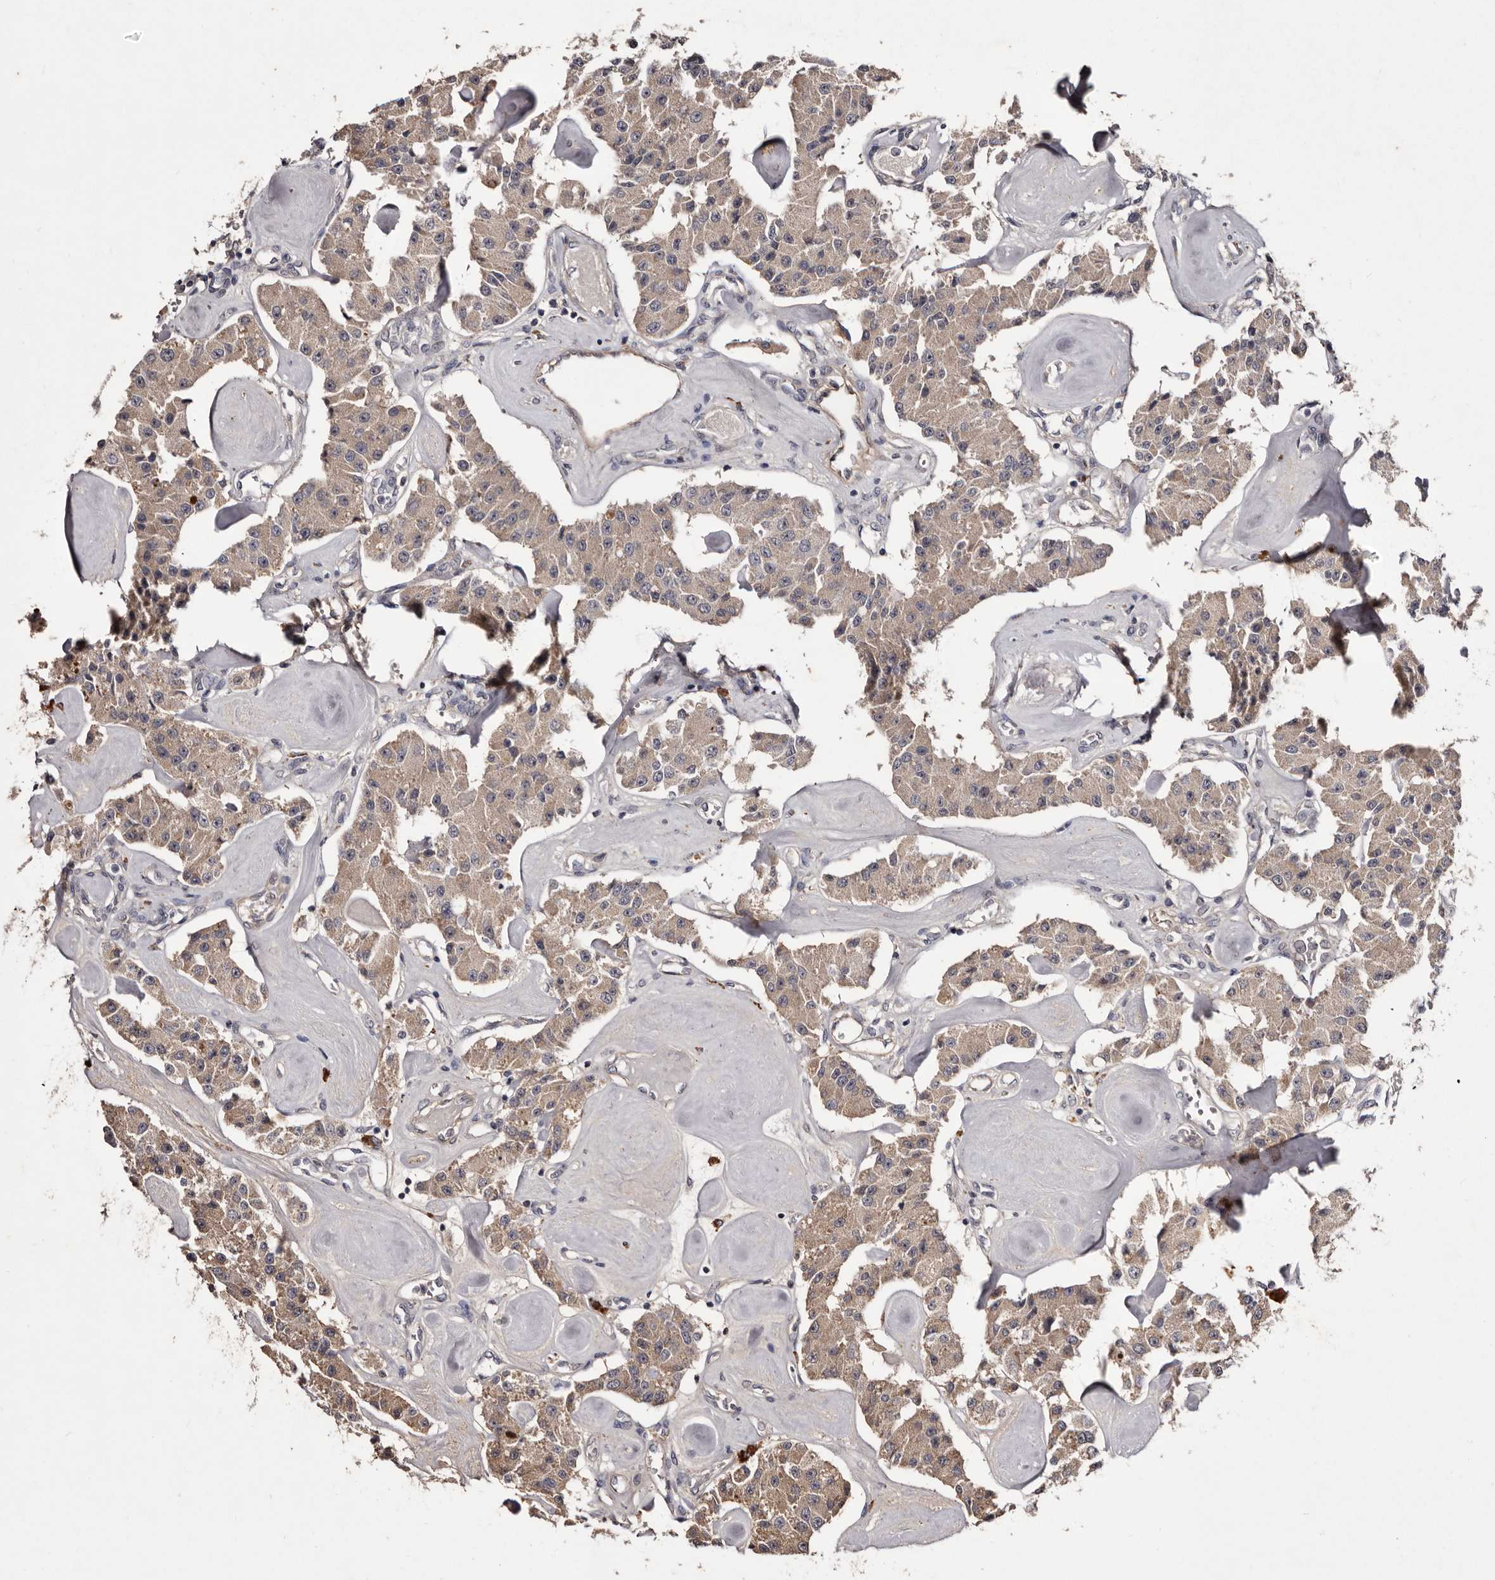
{"staining": {"intensity": "weak", "quantity": ">75%", "location": "cytoplasmic/membranous"}, "tissue": "carcinoid", "cell_type": "Tumor cells", "image_type": "cancer", "snomed": [{"axis": "morphology", "description": "Carcinoid, malignant, NOS"}, {"axis": "topography", "description": "Pancreas"}], "caption": "Malignant carcinoid stained with immunohistochemistry displays weak cytoplasmic/membranous positivity in about >75% of tumor cells. (Stains: DAB in brown, nuclei in blue, Microscopy: brightfield microscopy at high magnification).", "gene": "CYP1B1", "patient": {"sex": "male", "age": 41}}